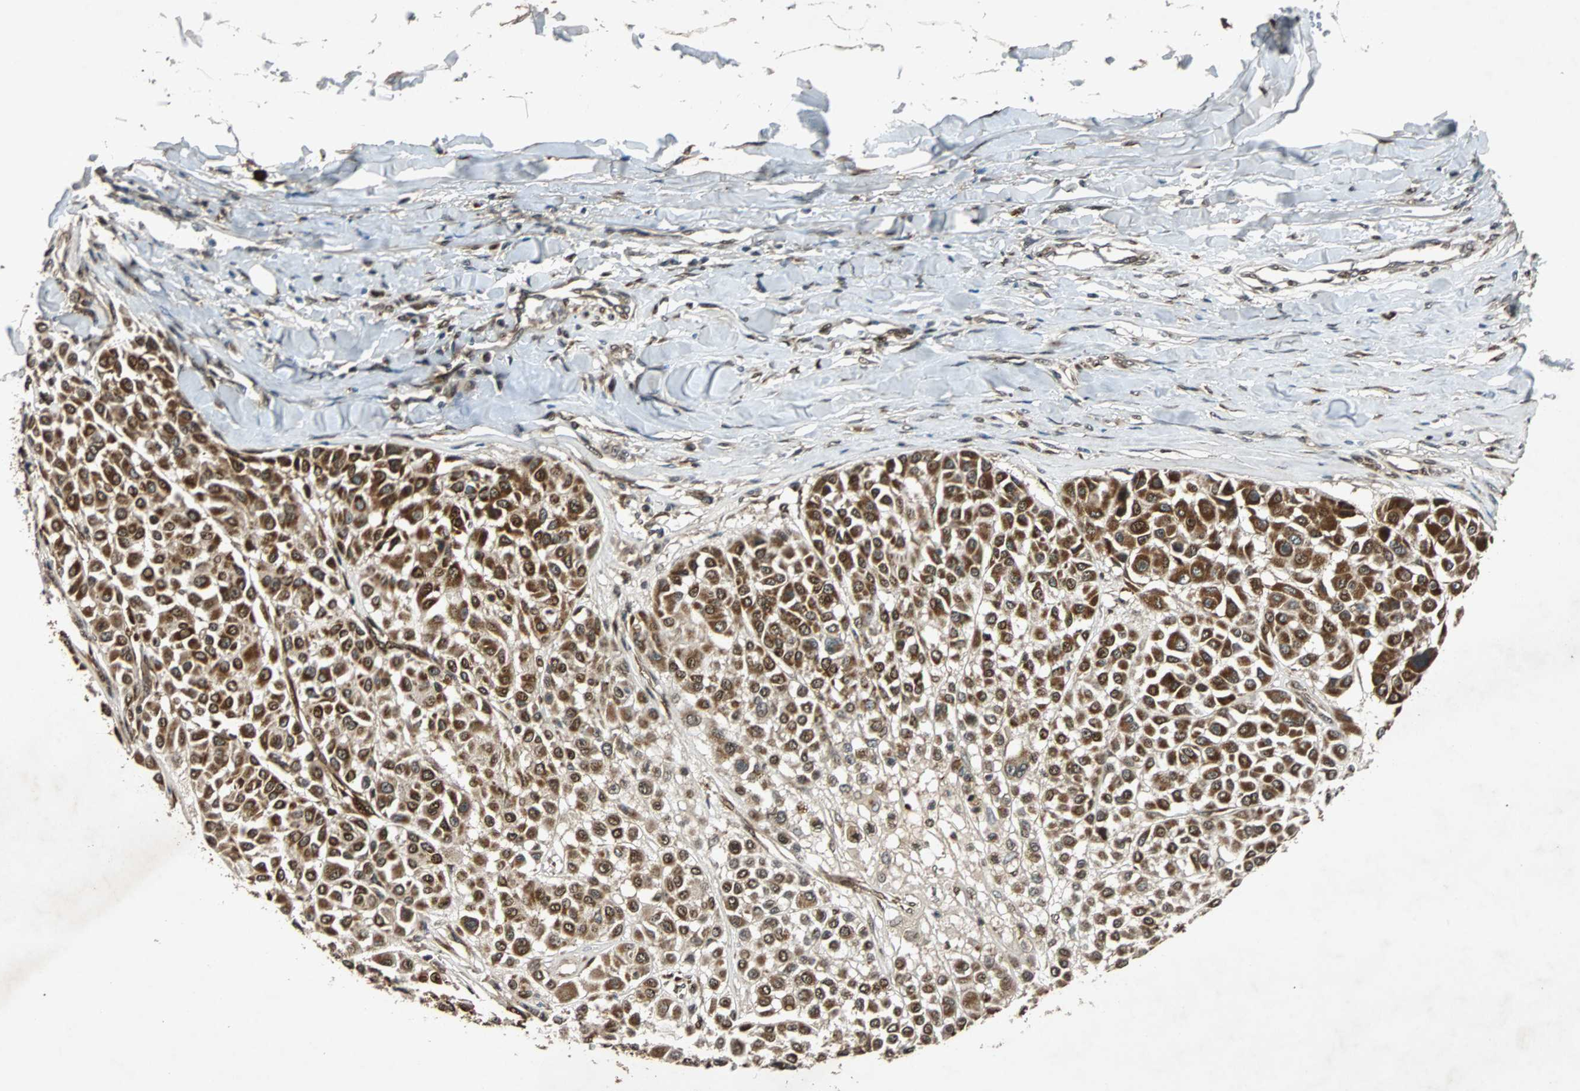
{"staining": {"intensity": "strong", "quantity": ">75%", "location": "cytoplasmic/membranous,nuclear"}, "tissue": "melanoma", "cell_type": "Tumor cells", "image_type": "cancer", "snomed": [{"axis": "morphology", "description": "Malignant melanoma, Metastatic site"}, {"axis": "topography", "description": "Soft tissue"}], "caption": "Protein staining shows strong cytoplasmic/membranous and nuclear staining in approximately >75% of tumor cells in melanoma.", "gene": "USP31", "patient": {"sex": "male", "age": 41}}